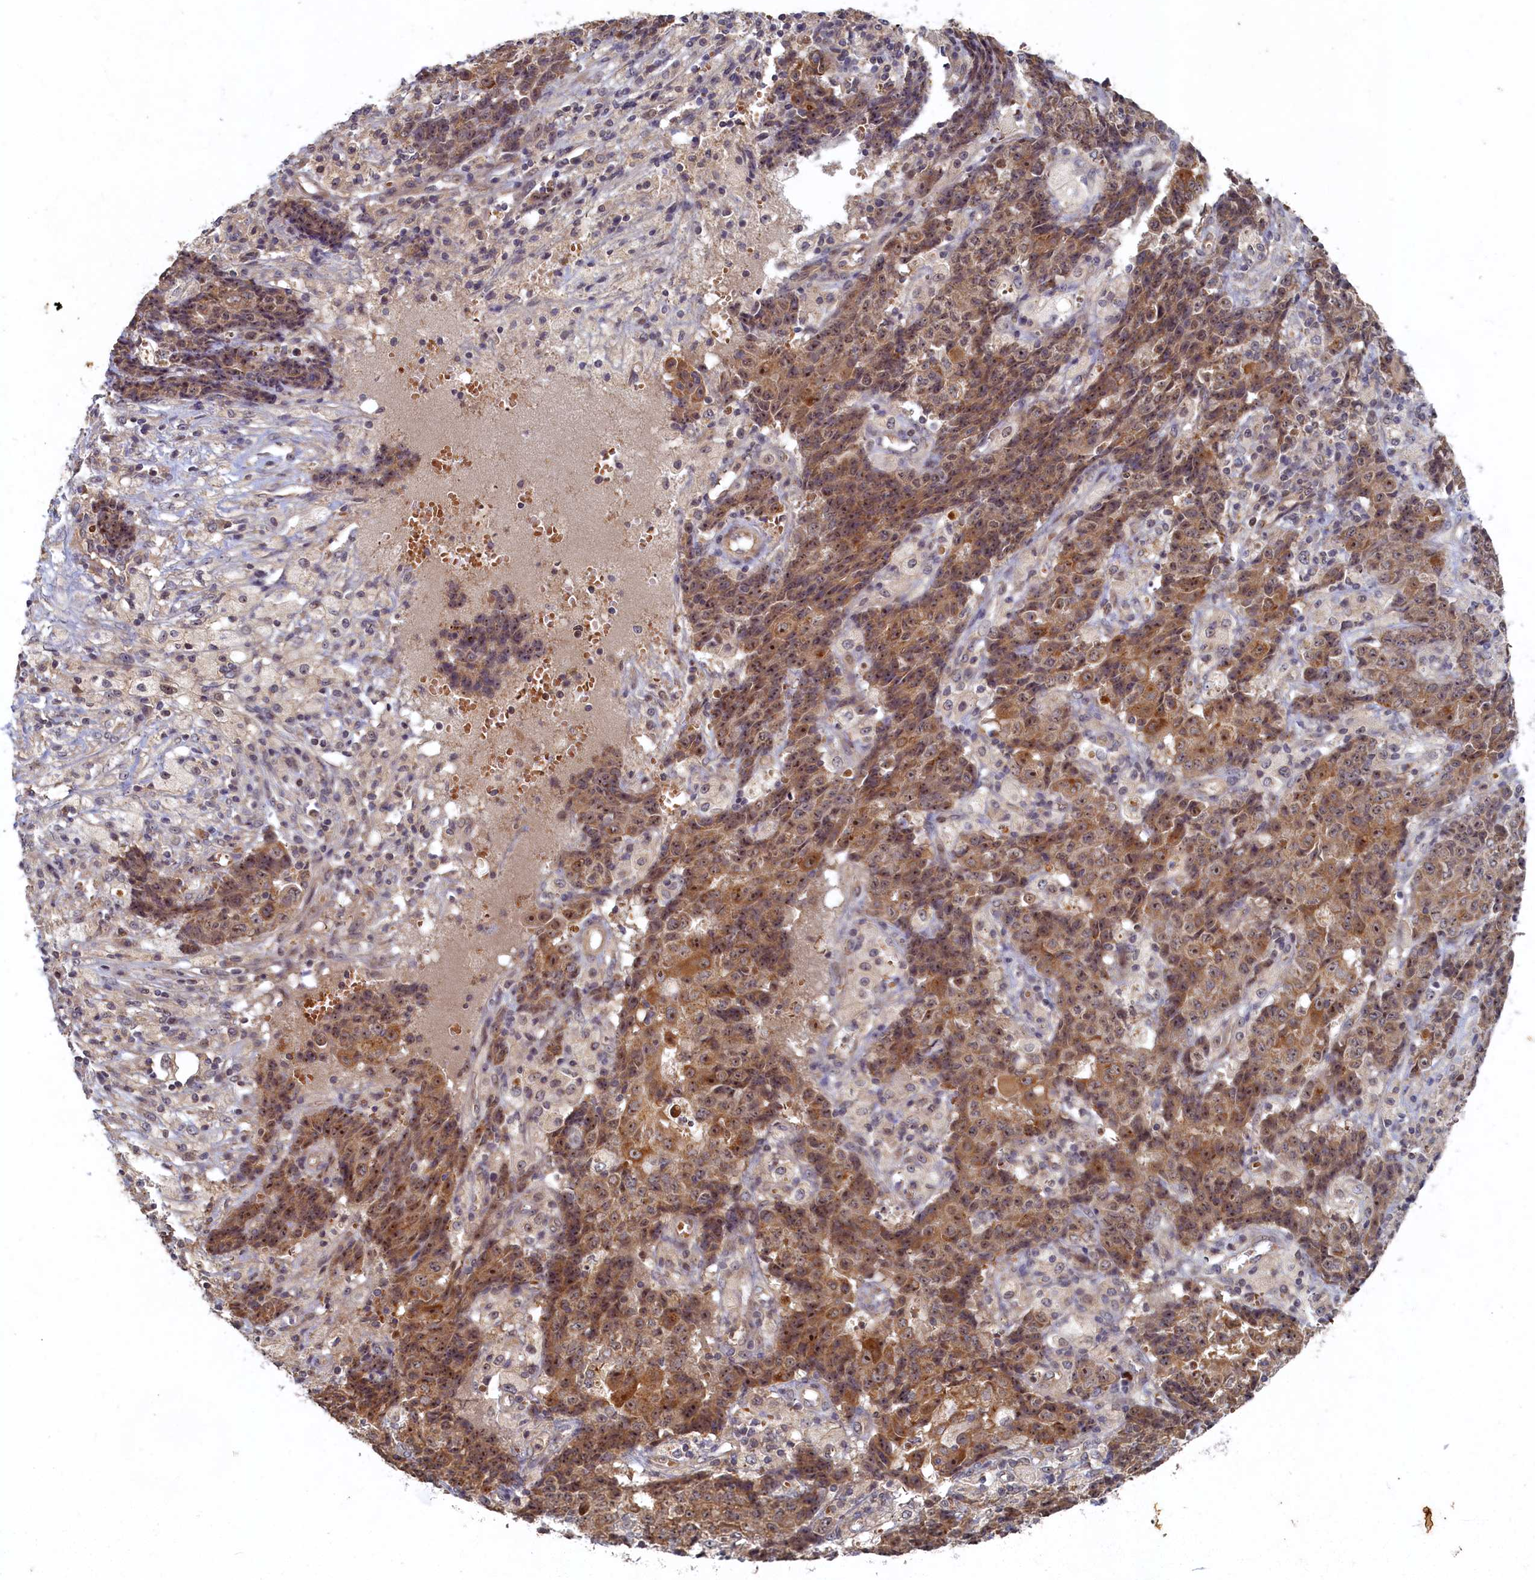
{"staining": {"intensity": "moderate", "quantity": ">75%", "location": "cytoplasmic/membranous,nuclear"}, "tissue": "ovarian cancer", "cell_type": "Tumor cells", "image_type": "cancer", "snomed": [{"axis": "morphology", "description": "Carcinoma, endometroid"}, {"axis": "topography", "description": "Ovary"}], "caption": "Immunohistochemical staining of ovarian endometroid carcinoma shows medium levels of moderate cytoplasmic/membranous and nuclear protein staining in about >75% of tumor cells. Immunohistochemistry stains the protein of interest in brown and the nuclei are stained blue.", "gene": "CEP20", "patient": {"sex": "female", "age": 42}}